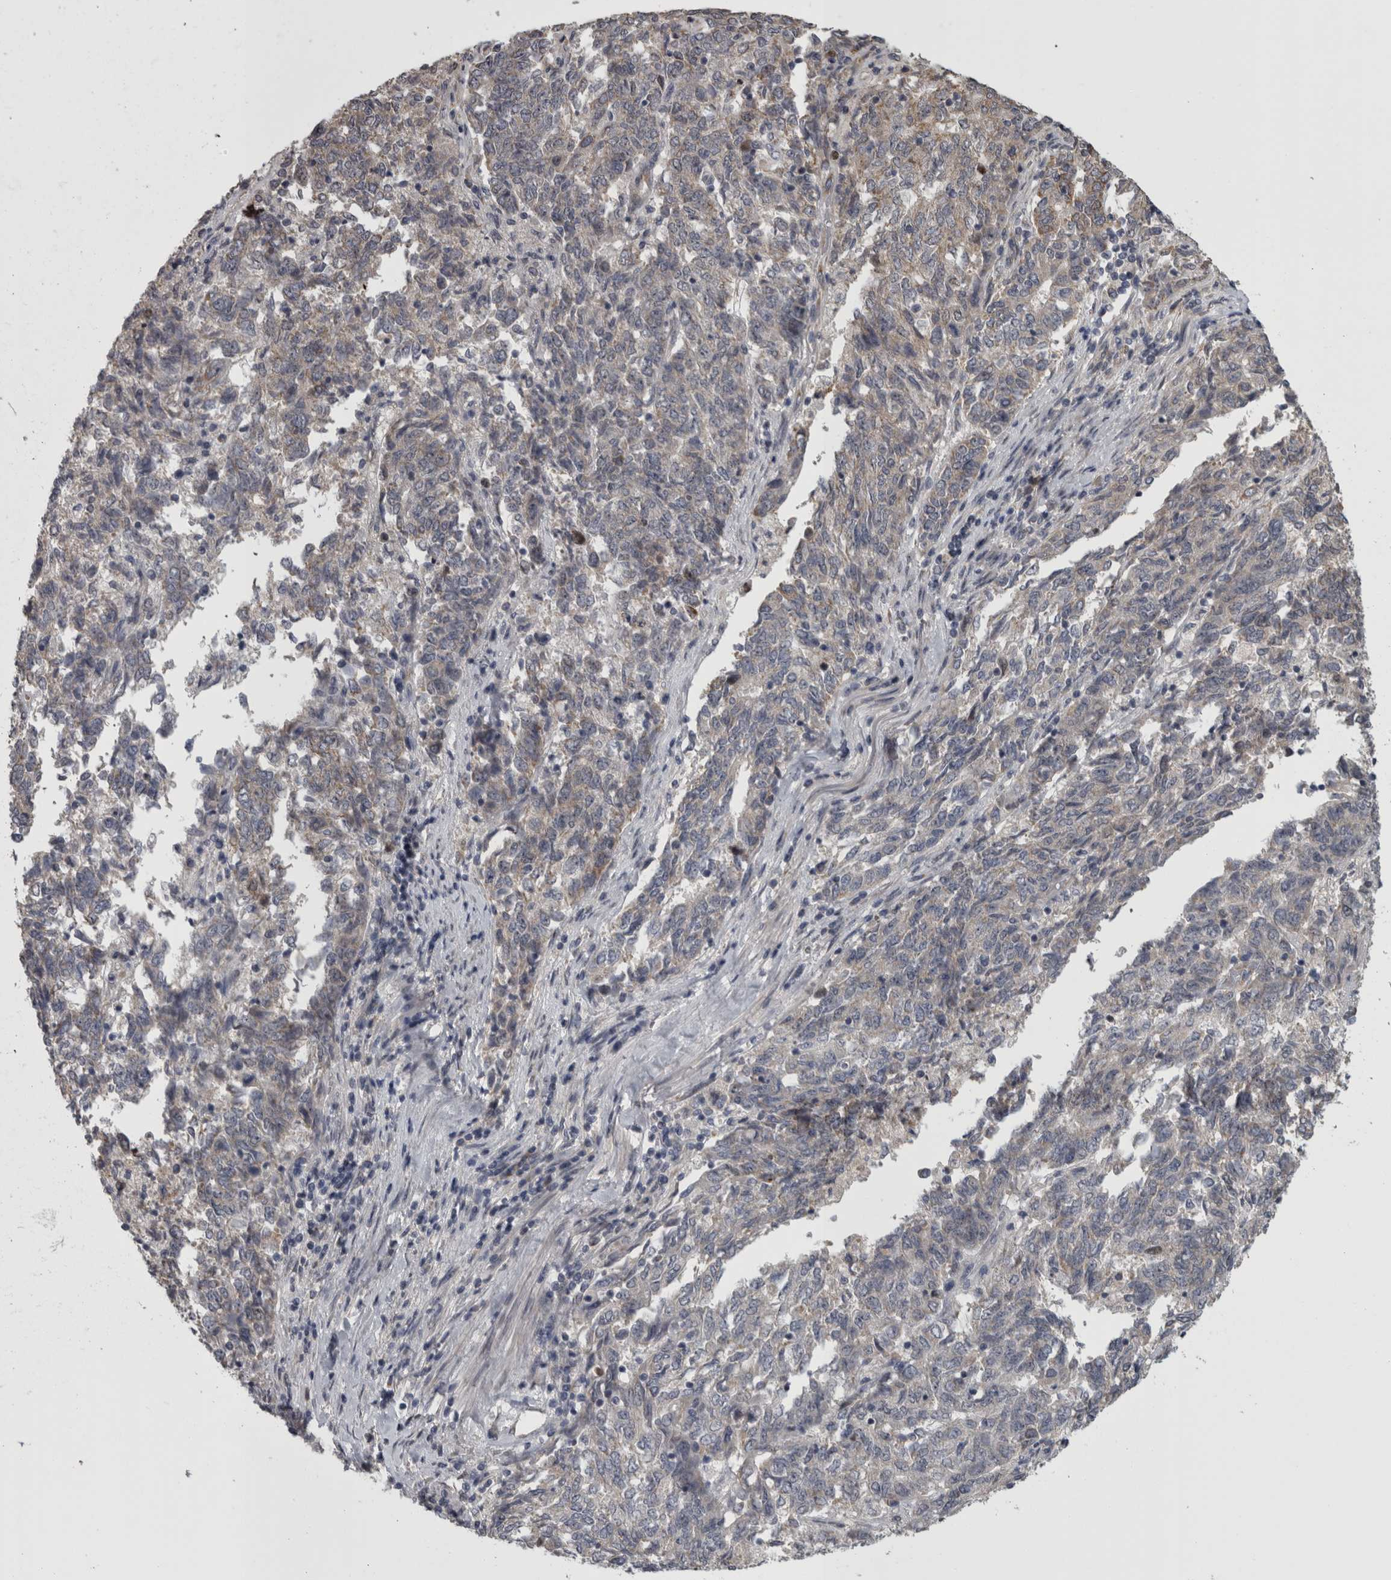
{"staining": {"intensity": "weak", "quantity": "<25%", "location": "cytoplasmic/membranous"}, "tissue": "endometrial cancer", "cell_type": "Tumor cells", "image_type": "cancer", "snomed": [{"axis": "morphology", "description": "Adenocarcinoma, NOS"}, {"axis": "topography", "description": "Endometrium"}], "caption": "IHC of endometrial cancer (adenocarcinoma) shows no positivity in tumor cells. Brightfield microscopy of IHC stained with DAB (brown) and hematoxylin (blue), captured at high magnification.", "gene": "DBT", "patient": {"sex": "female", "age": 80}}